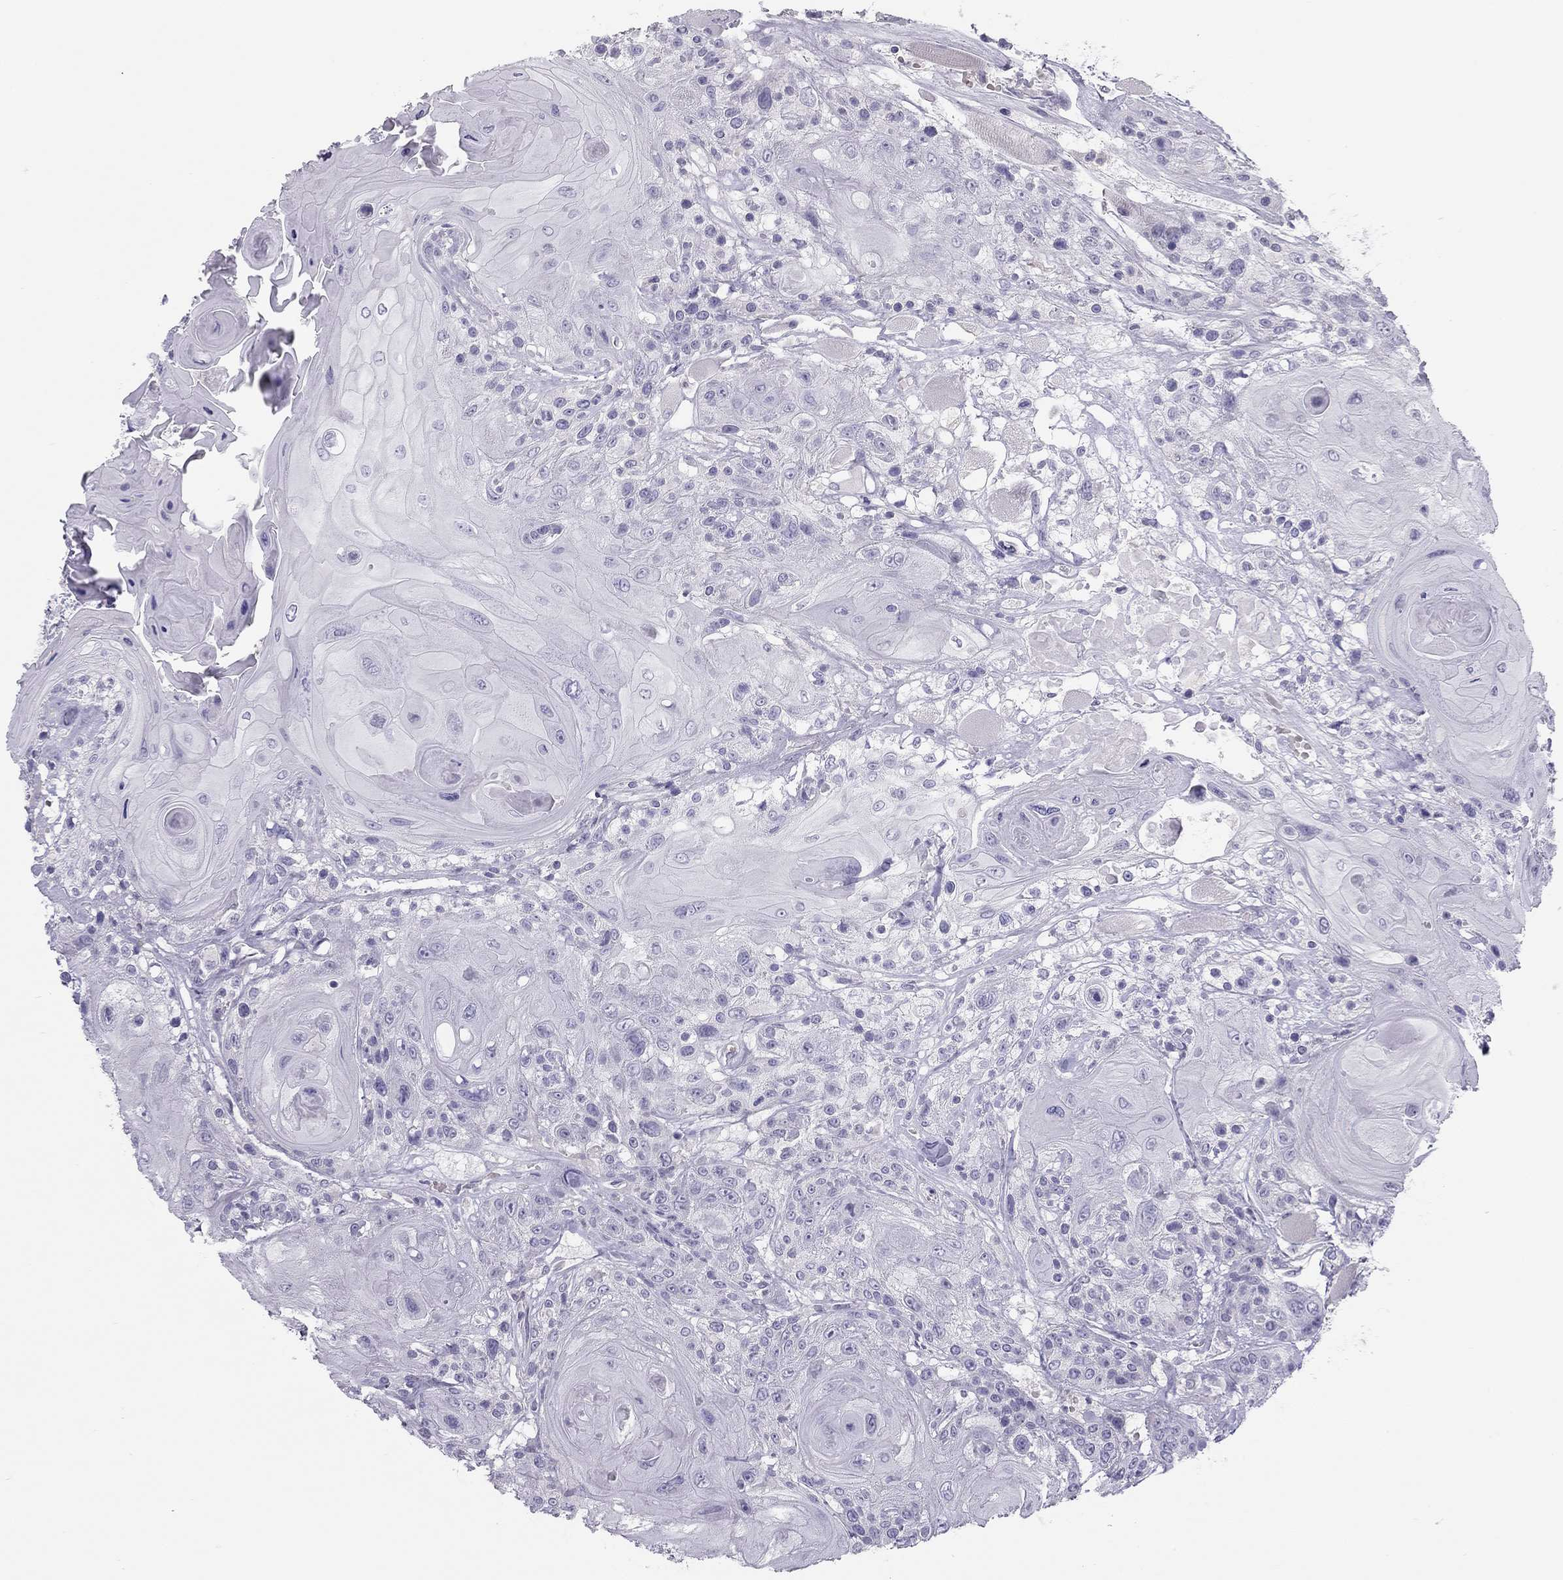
{"staining": {"intensity": "negative", "quantity": "none", "location": "none"}, "tissue": "head and neck cancer", "cell_type": "Tumor cells", "image_type": "cancer", "snomed": [{"axis": "morphology", "description": "Squamous cell carcinoma, NOS"}, {"axis": "topography", "description": "Head-Neck"}], "caption": "IHC of squamous cell carcinoma (head and neck) reveals no expression in tumor cells. (Immunohistochemistry (ihc), brightfield microscopy, high magnification).", "gene": "SPATA12", "patient": {"sex": "female", "age": 59}}